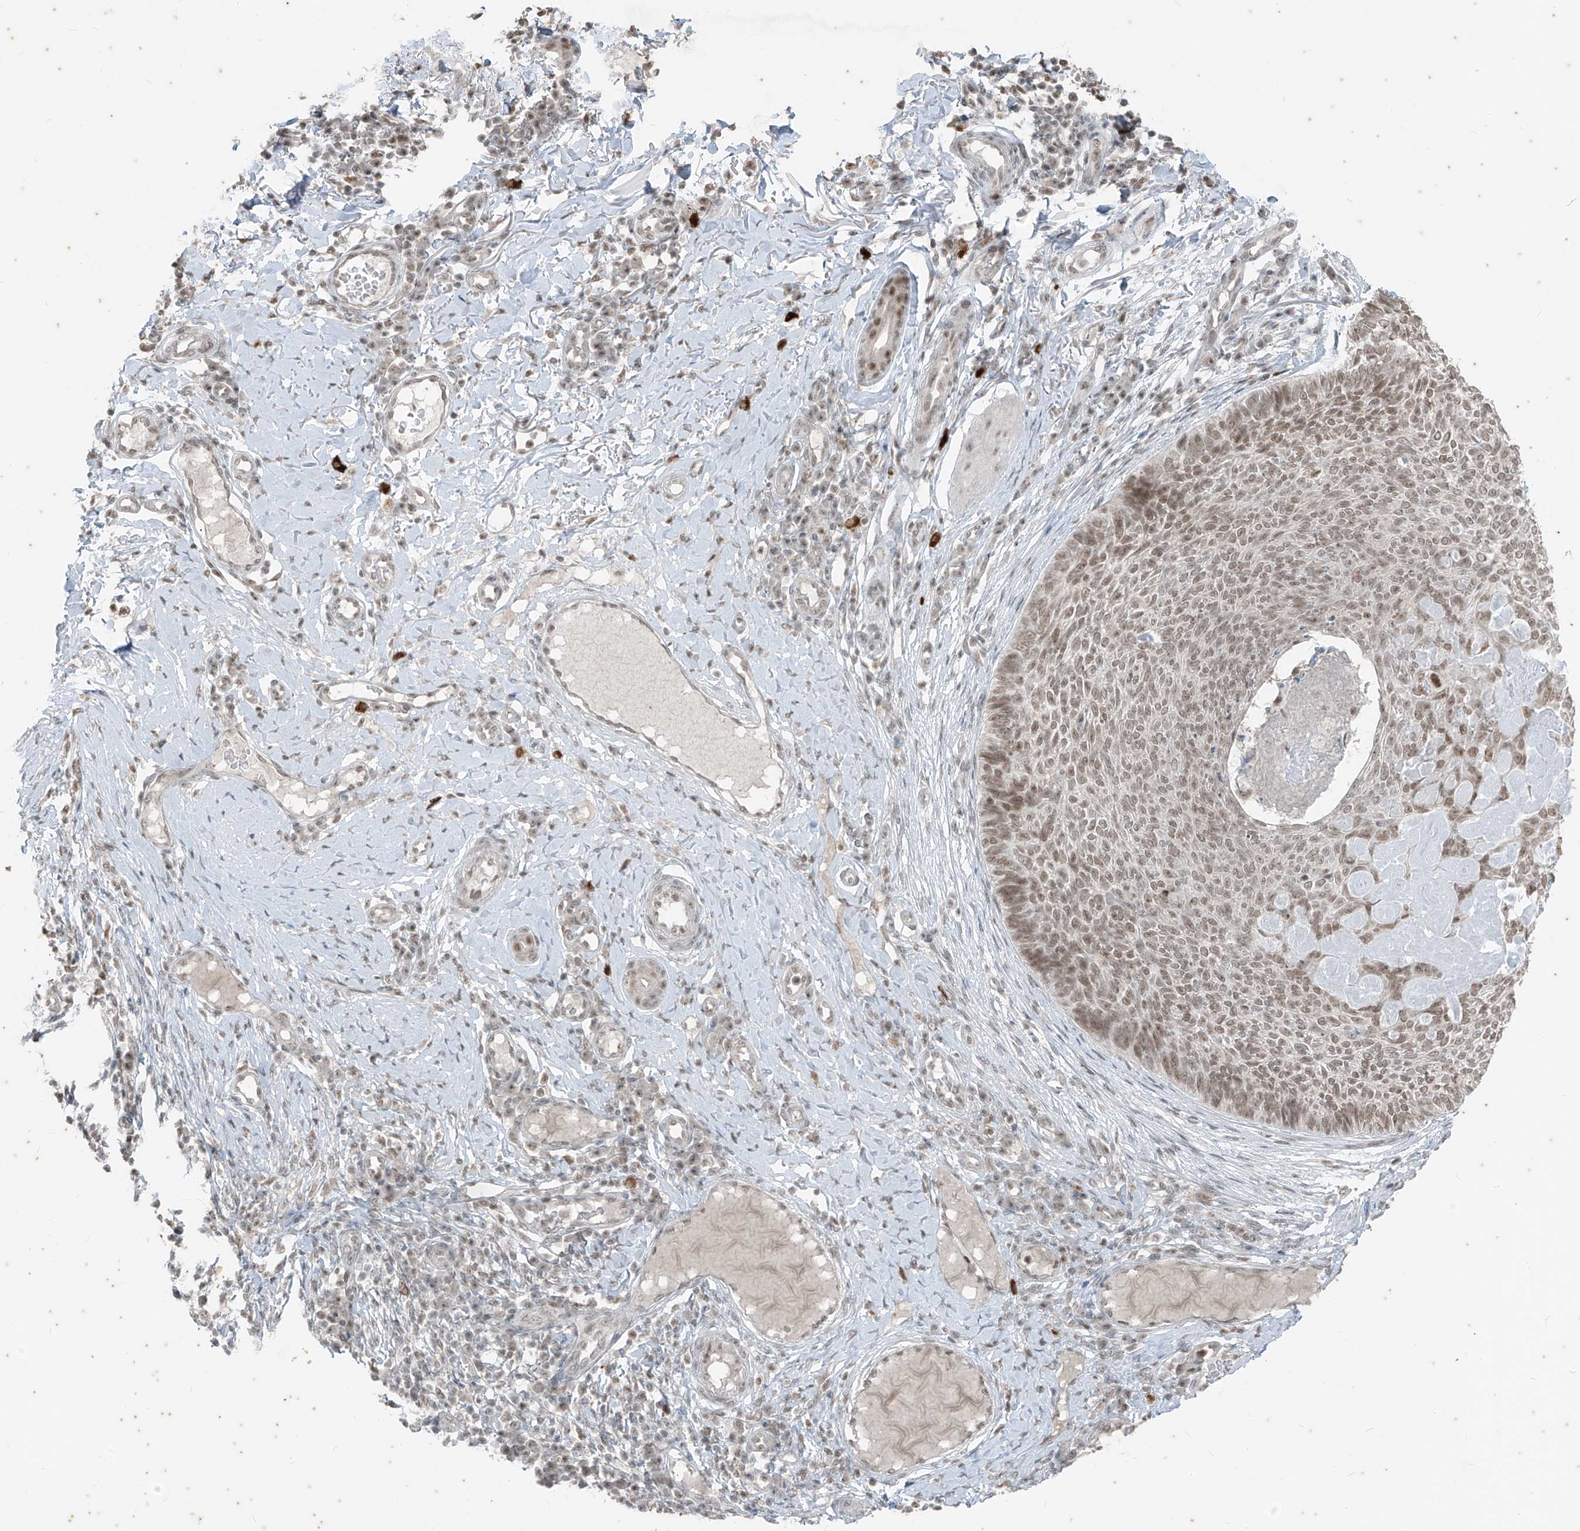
{"staining": {"intensity": "moderate", "quantity": "25%-75%", "location": "nuclear"}, "tissue": "skin cancer", "cell_type": "Tumor cells", "image_type": "cancer", "snomed": [{"axis": "morphology", "description": "Normal tissue, NOS"}, {"axis": "morphology", "description": "Basal cell carcinoma"}, {"axis": "topography", "description": "Skin"}], "caption": "The photomicrograph shows immunohistochemical staining of skin basal cell carcinoma. There is moderate nuclear staining is appreciated in approximately 25%-75% of tumor cells. (DAB (3,3'-diaminobenzidine) = brown stain, brightfield microscopy at high magnification).", "gene": "ZNF354B", "patient": {"sex": "male", "age": 50}}